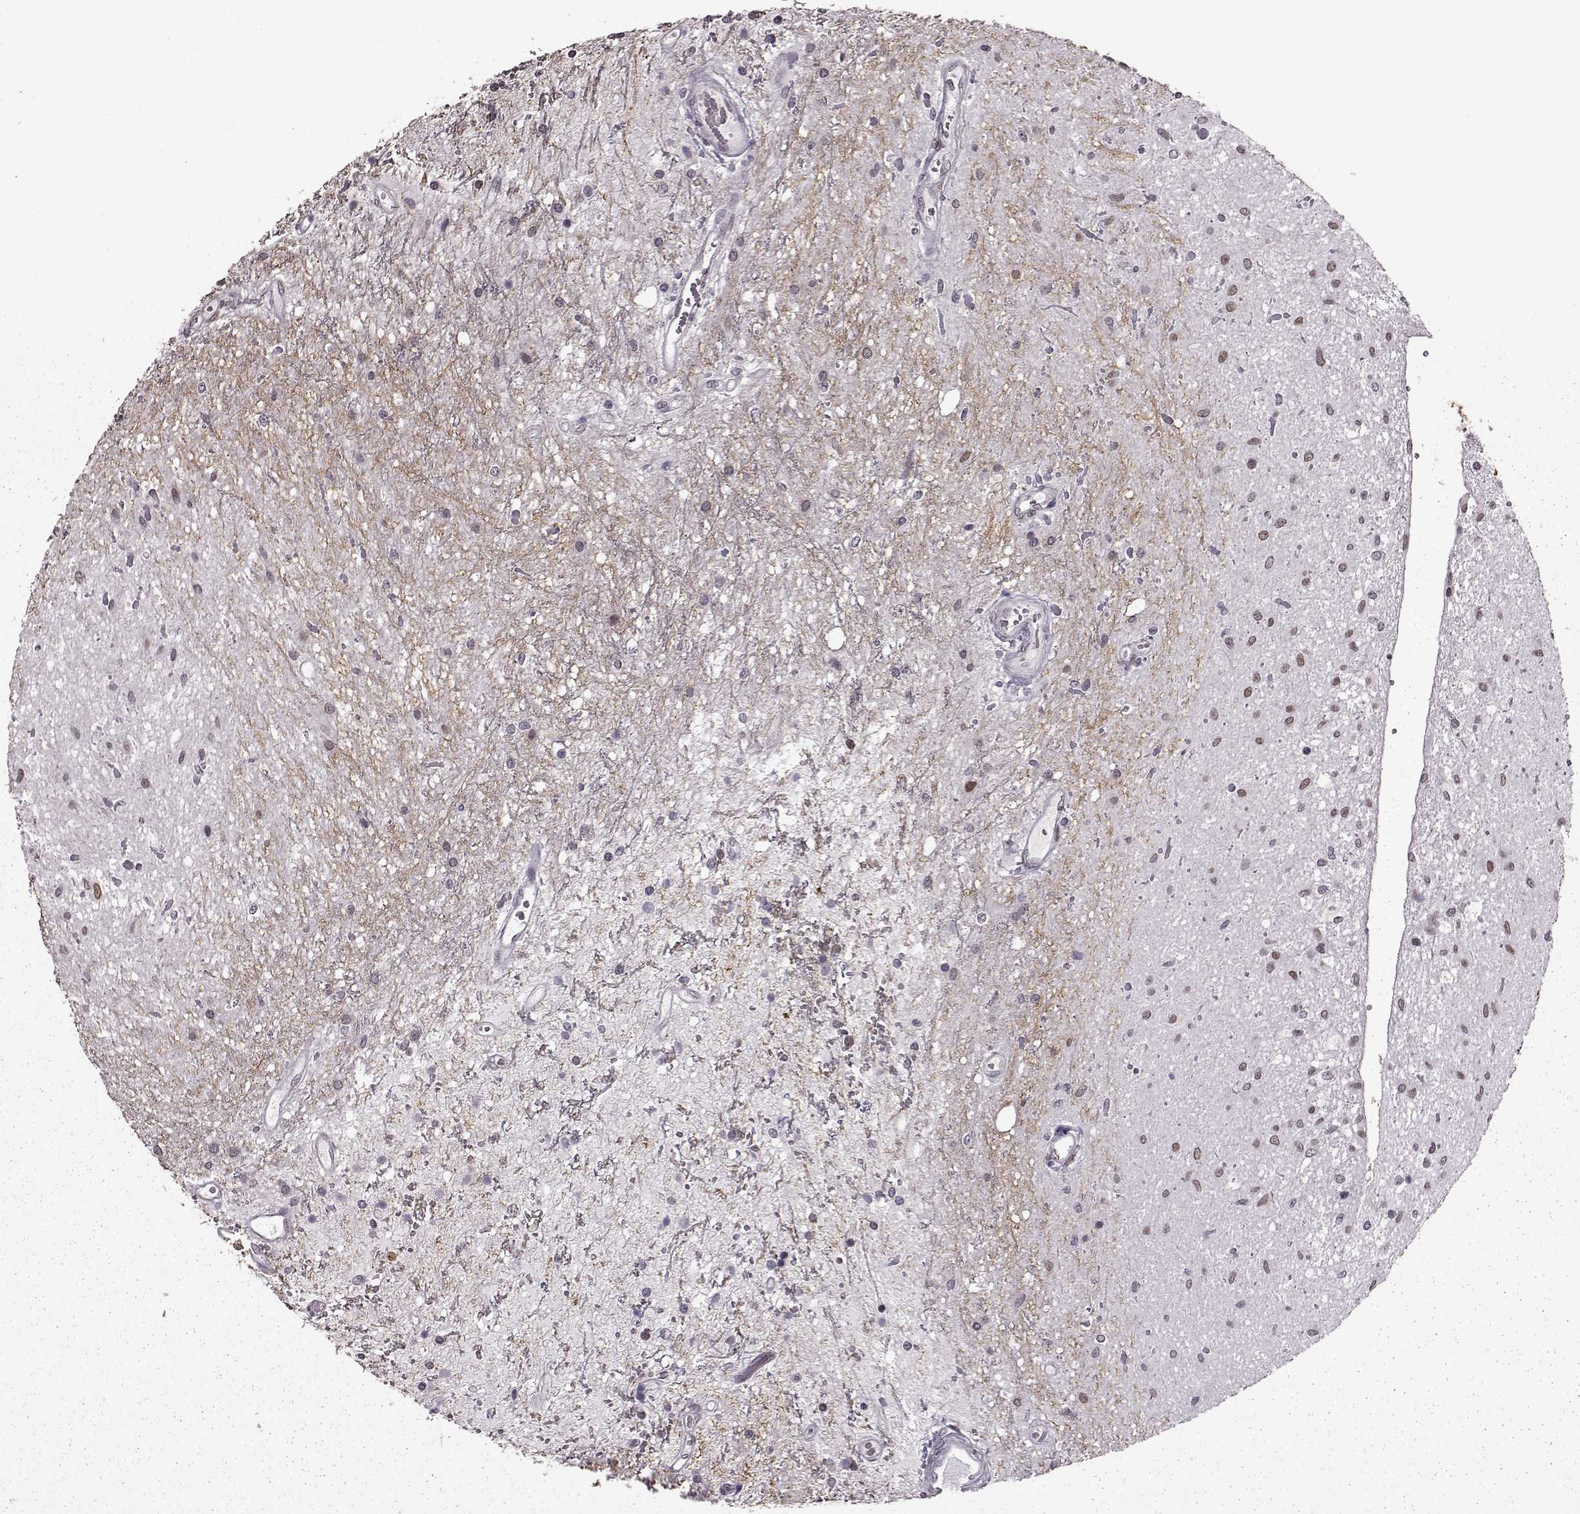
{"staining": {"intensity": "weak", "quantity": "<25%", "location": "nuclear"}, "tissue": "glioma", "cell_type": "Tumor cells", "image_type": "cancer", "snomed": [{"axis": "morphology", "description": "Glioma, malignant, Low grade"}, {"axis": "topography", "description": "Cerebellum"}], "caption": "Tumor cells show no significant staining in glioma.", "gene": "STX1B", "patient": {"sex": "female", "age": 14}}